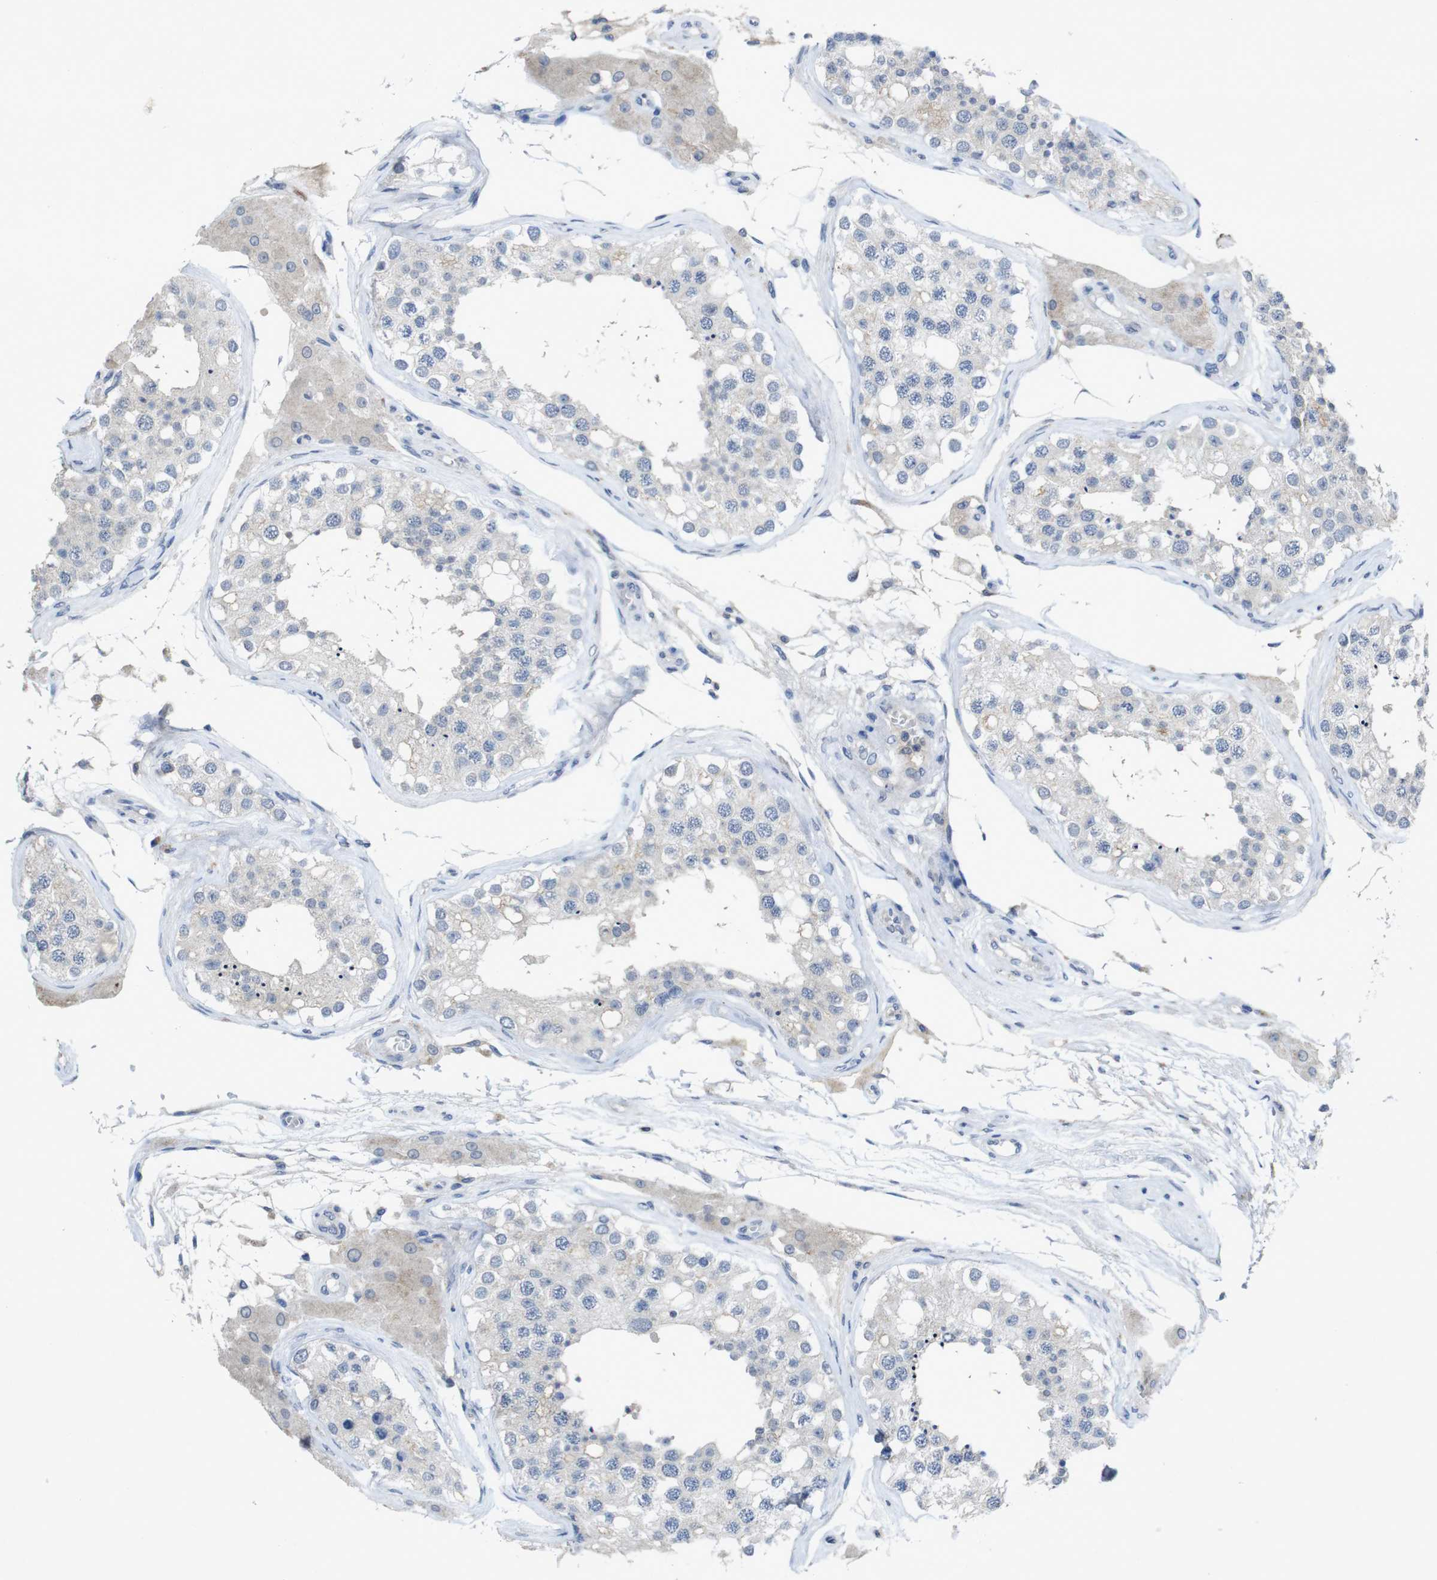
{"staining": {"intensity": "negative", "quantity": "none", "location": "none"}, "tissue": "testis", "cell_type": "Cells in seminiferous ducts", "image_type": "normal", "snomed": [{"axis": "morphology", "description": "Normal tissue, NOS"}, {"axis": "topography", "description": "Testis"}], "caption": "The photomicrograph demonstrates no significant expression in cells in seminiferous ducts of testis.", "gene": "SLAMF7", "patient": {"sex": "male", "age": 68}}